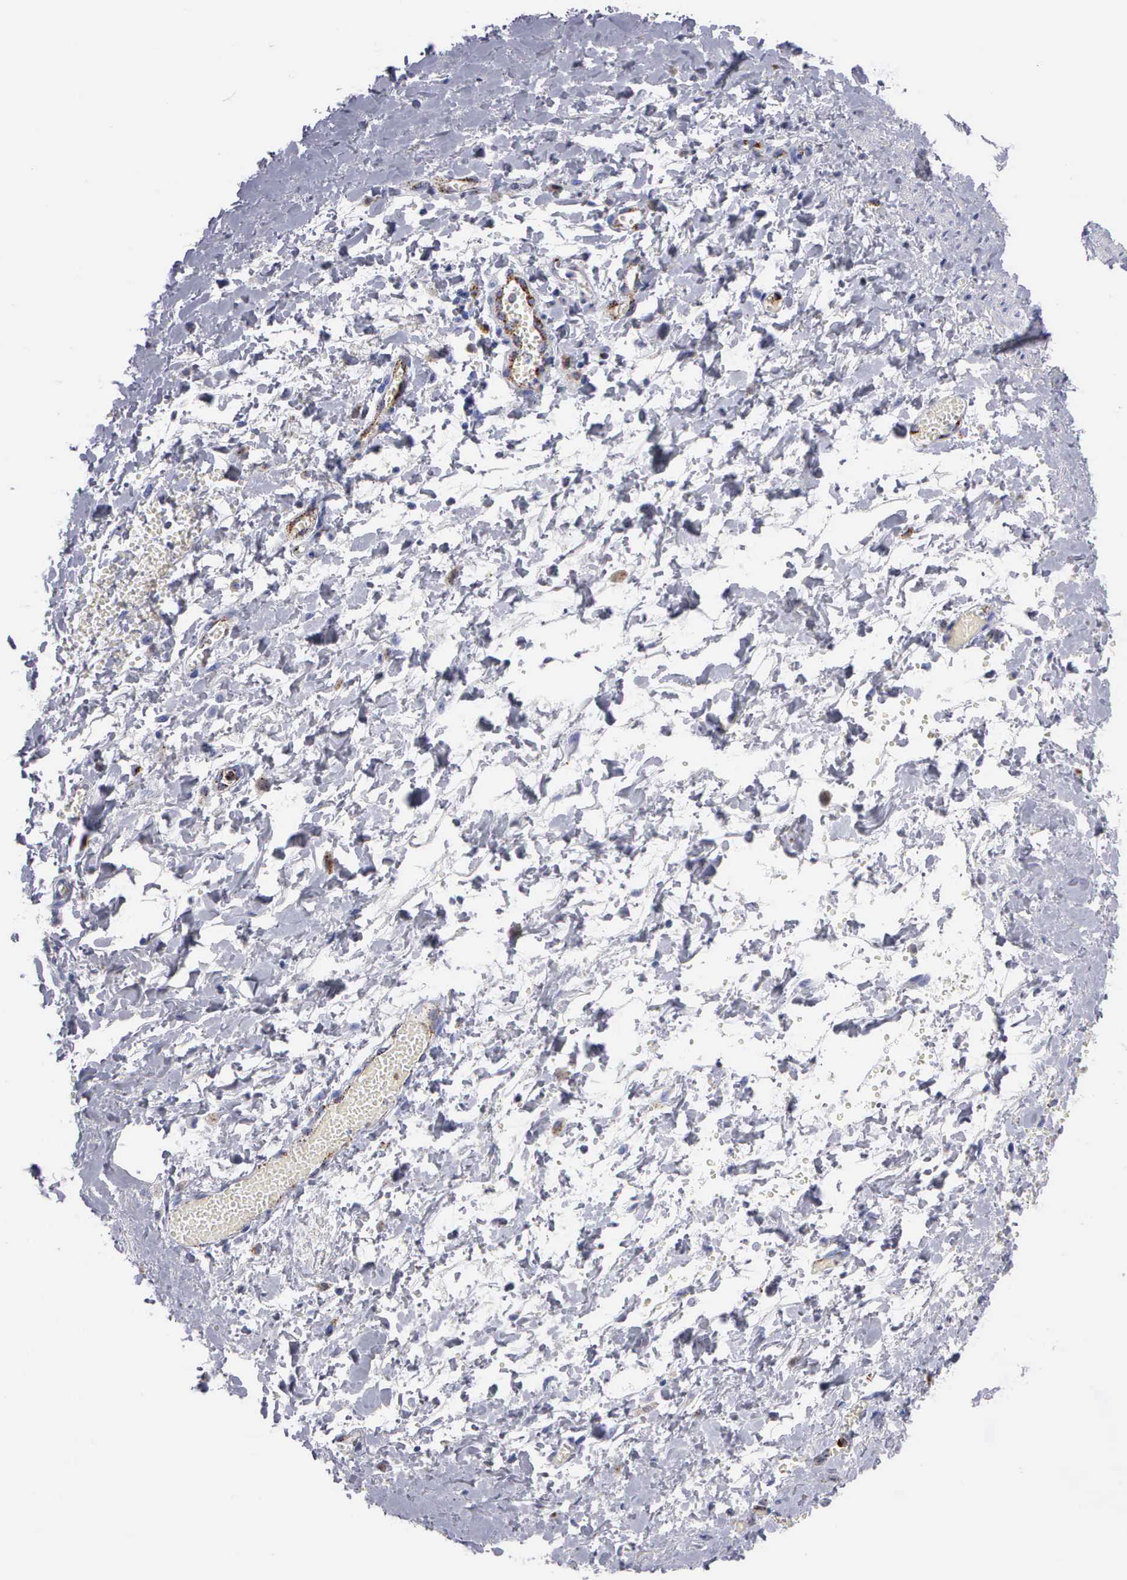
{"staining": {"intensity": "negative", "quantity": "none", "location": "none"}, "tissue": "smooth muscle", "cell_type": "Smooth muscle cells", "image_type": "normal", "snomed": [{"axis": "morphology", "description": "Normal tissue, NOS"}, {"axis": "topography", "description": "Uterus"}], "caption": "High power microscopy micrograph of an immunohistochemistry (IHC) histopathology image of benign smooth muscle, revealing no significant staining in smooth muscle cells. (IHC, brightfield microscopy, high magnification).", "gene": "CTSH", "patient": {"sex": "female", "age": 56}}